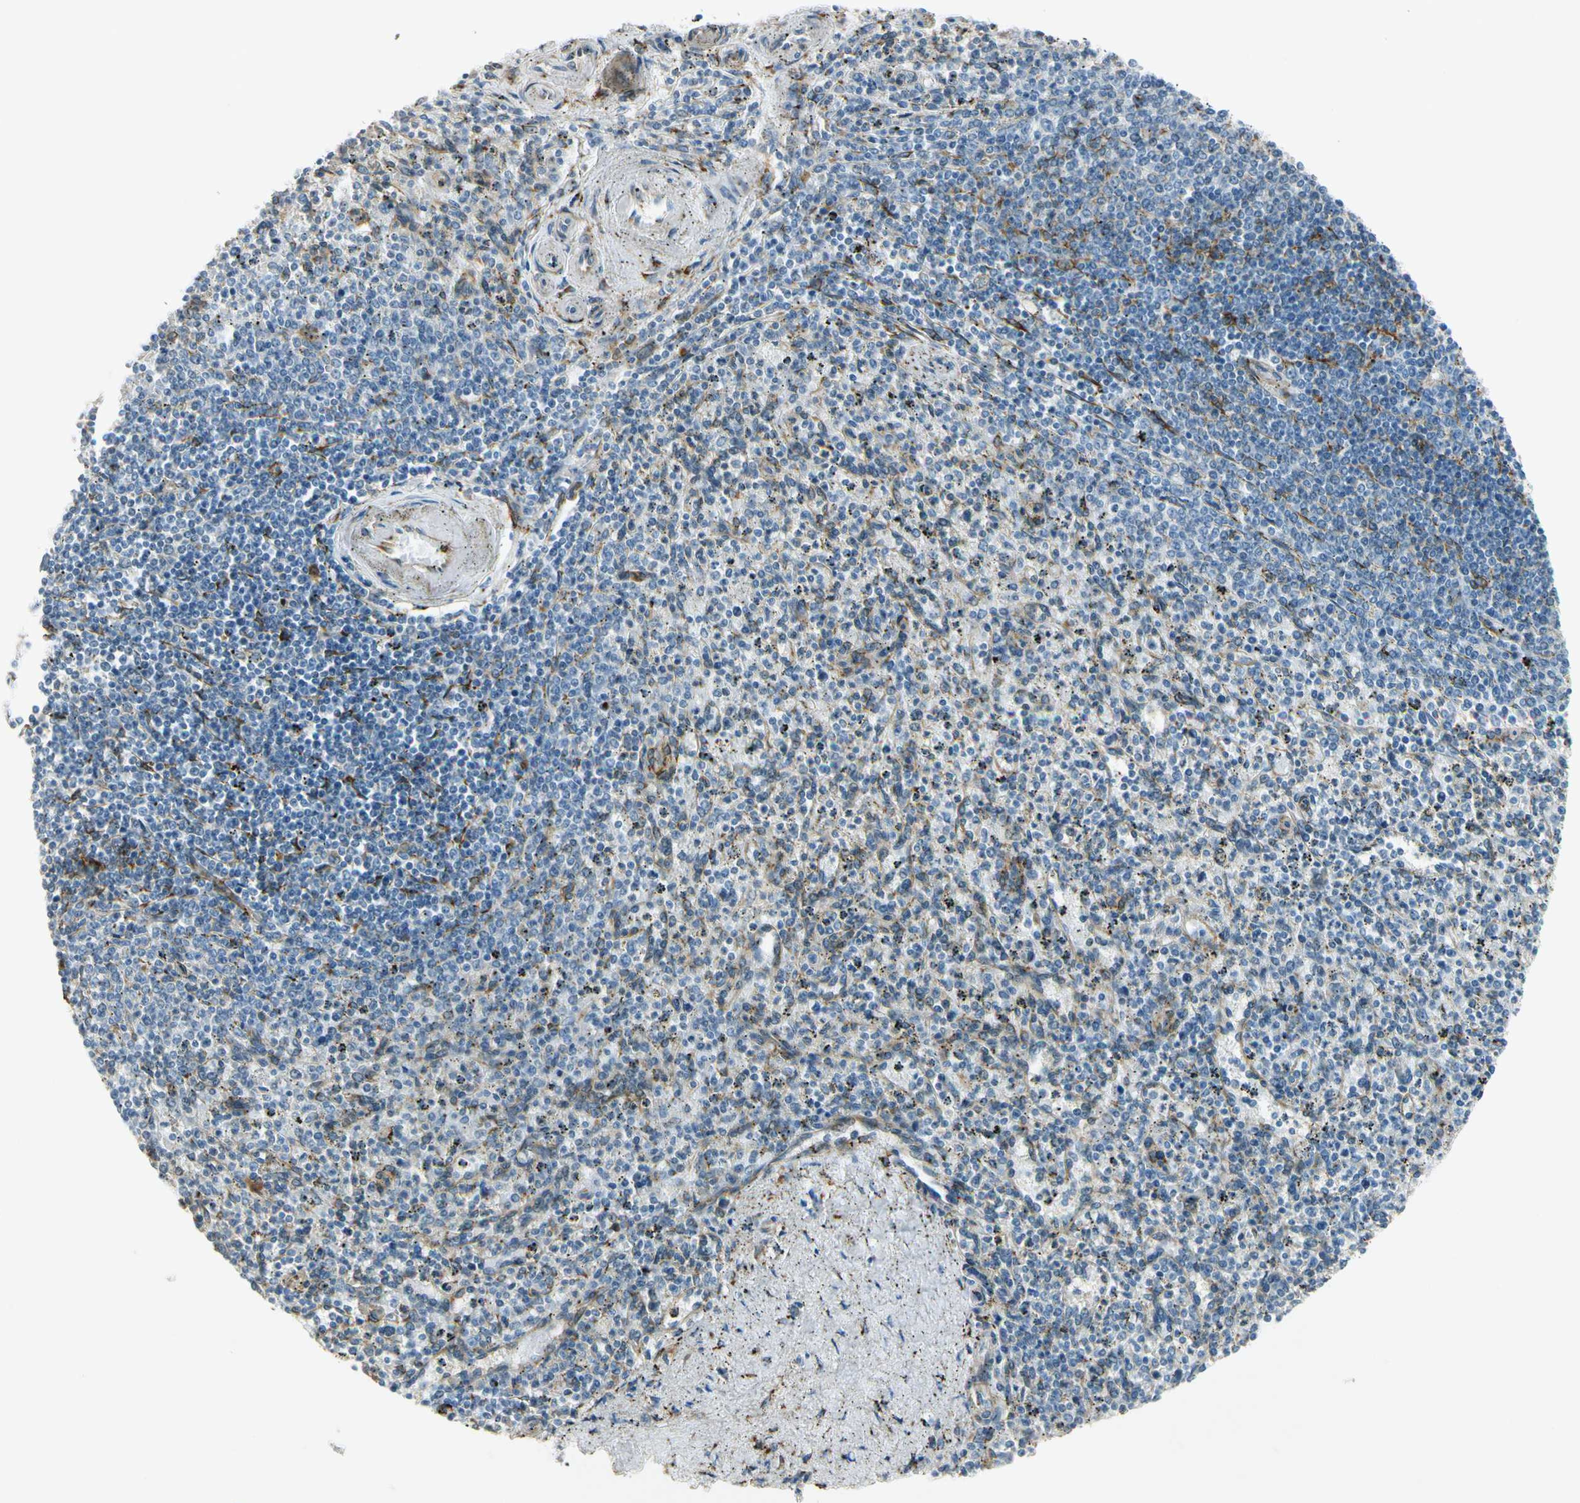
{"staining": {"intensity": "weak", "quantity": "<25%", "location": "cytoplasmic/membranous"}, "tissue": "spleen", "cell_type": "Cells in red pulp", "image_type": "normal", "snomed": [{"axis": "morphology", "description": "Normal tissue, NOS"}, {"axis": "topography", "description": "Spleen"}], "caption": "Spleen was stained to show a protein in brown. There is no significant expression in cells in red pulp. The staining was performed using DAB (3,3'-diaminobenzidine) to visualize the protein expression in brown, while the nuclei were stained in blue with hematoxylin (Magnification: 20x).", "gene": "FKBP7", "patient": {"sex": "male", "age": 72}}